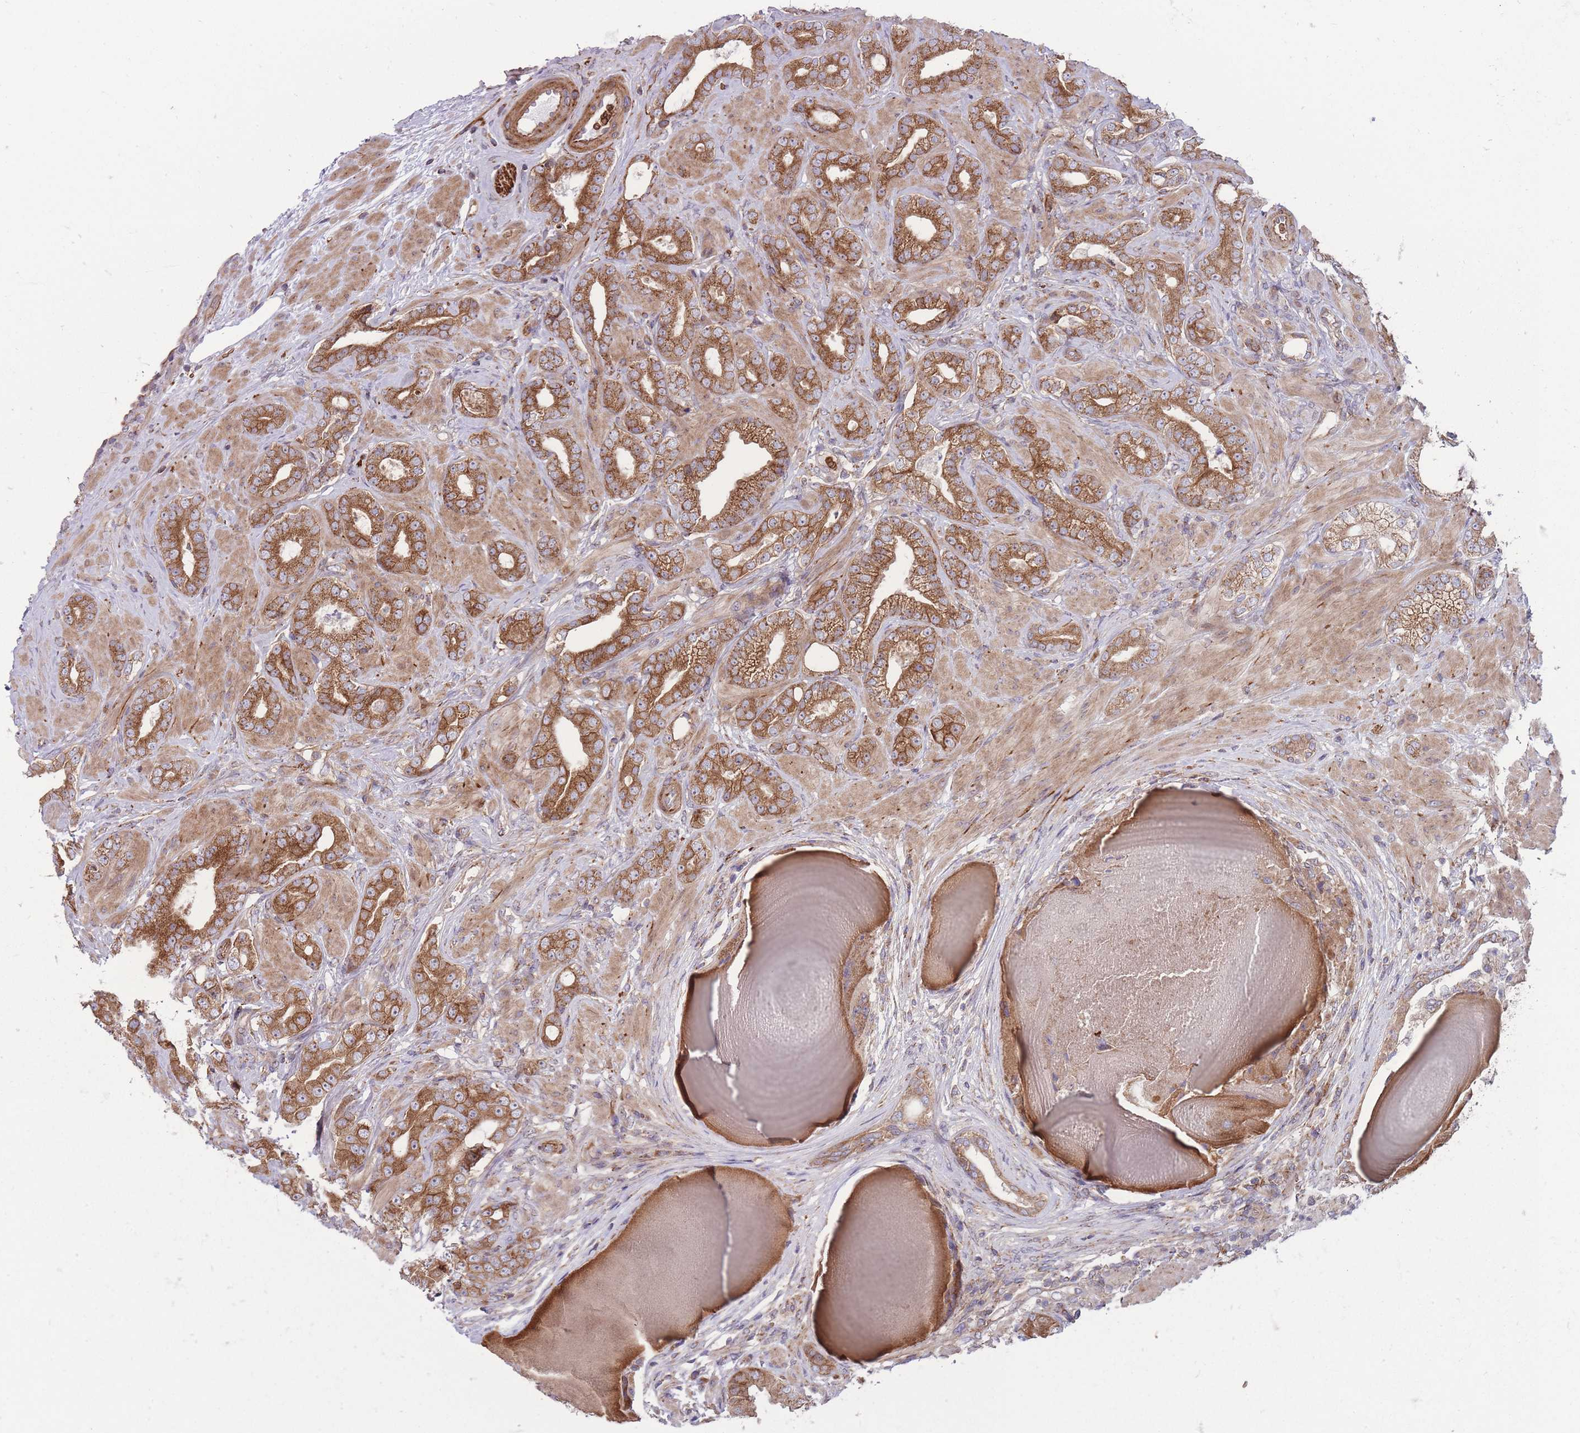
{"staining": {"intensity": "strong", "quantity": ">75%", "location": "cytoplasmic/membranous"}, "tissue": "prostate cancer", "cell_type": "Tumor cells", "image_type": "cancer", "snomed": [{"axis": "morphology", "description": "Adenocarcinoma, Low grade"}, {"axis": "topography", "description": "Prostate"}], "caption": "Prostate low-grade adenocarcinoma tissue displays strong cytoplasmic/membranous positivity in about >75% of tumor cells, visualized by immunohistochemistry.", "gene": "ANKRD10", "patient": {"sex": "male", "age": 57}}